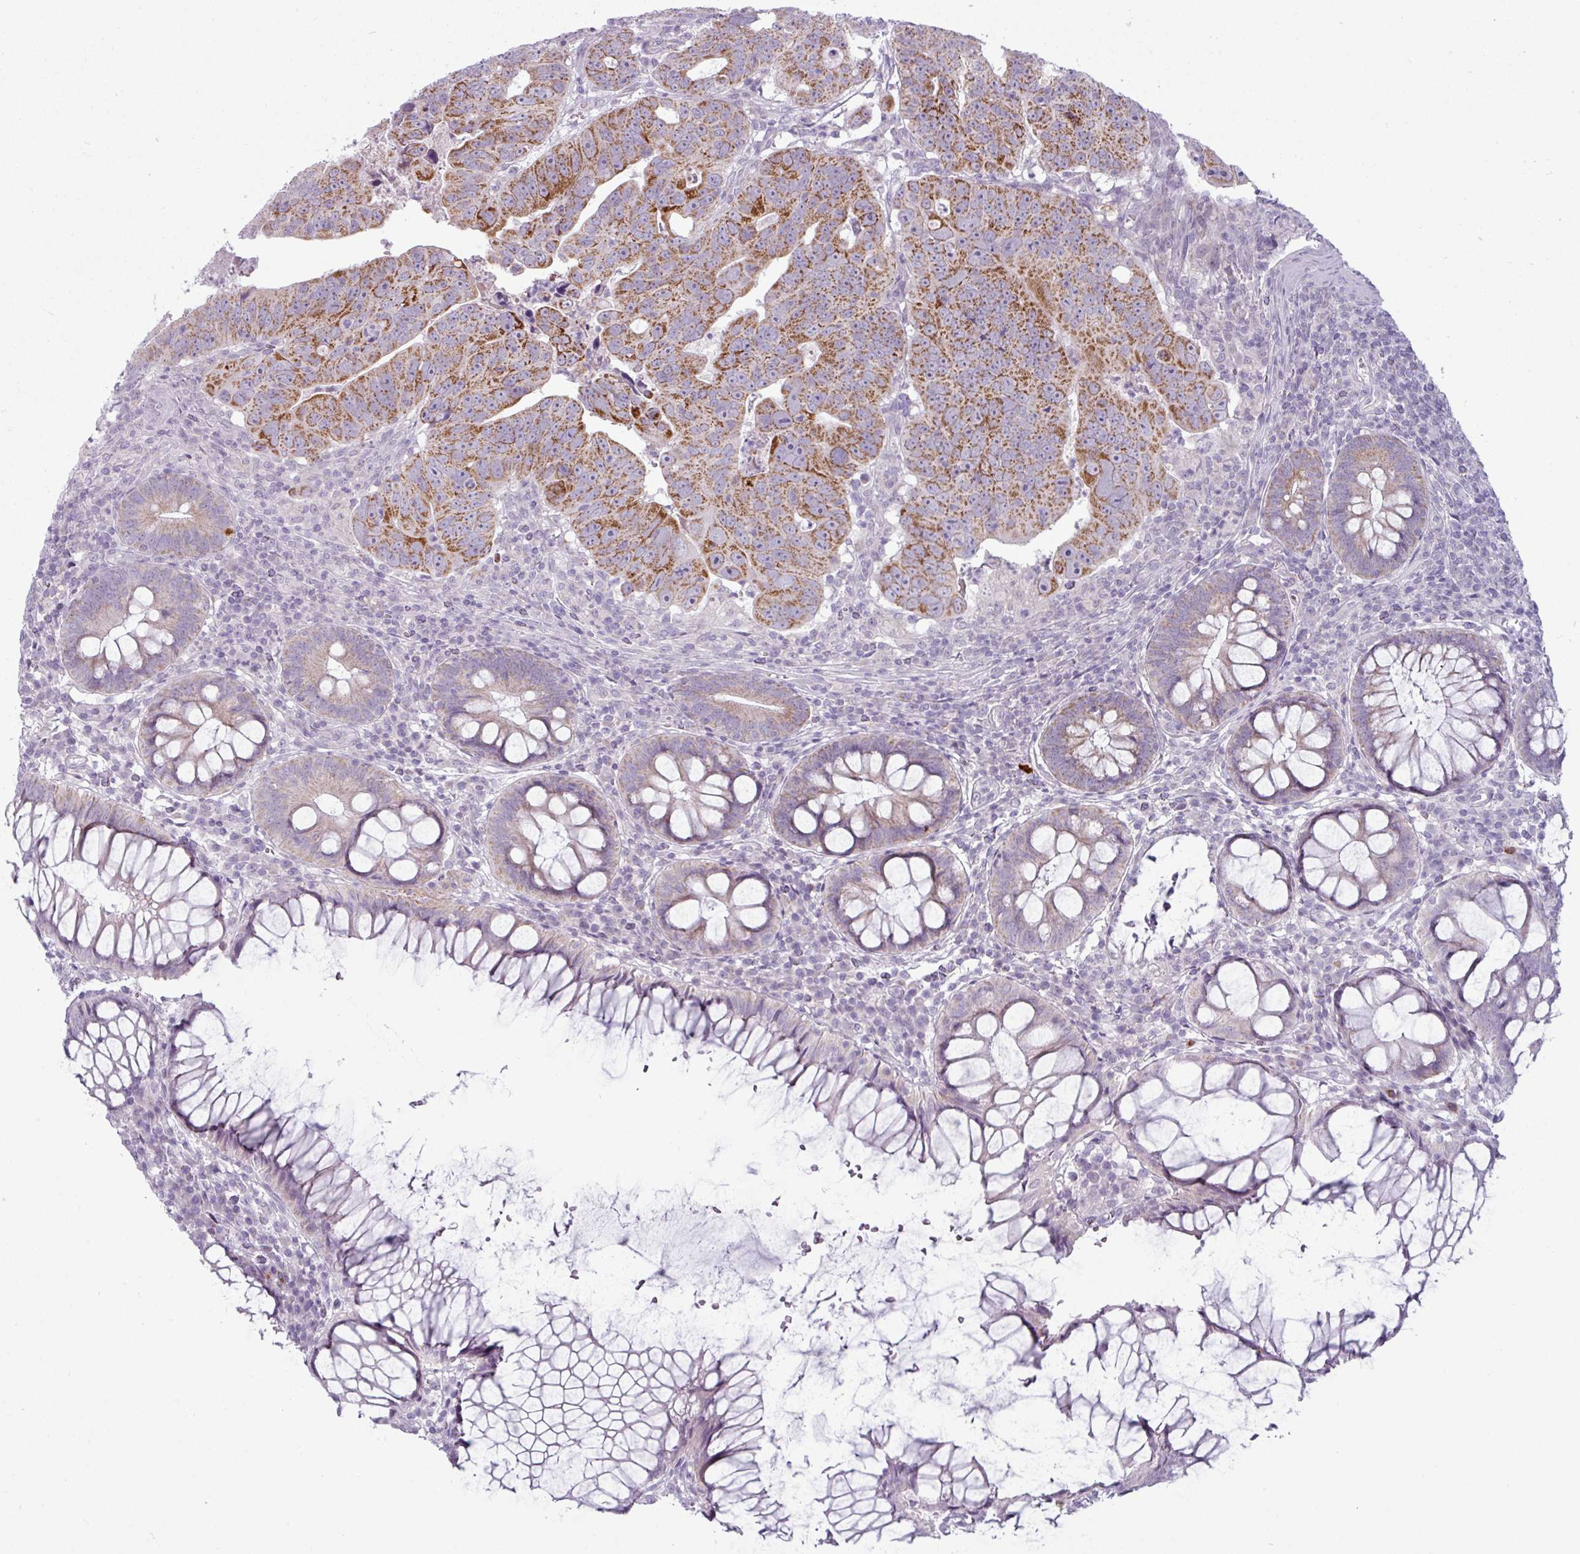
{"staining": {"intensity": "strong", "quantity": ">75%", "location": "cytoplasmic/membranous"}, "tissue": "colorectal cancer", "cell_type": "Tumor cells", "image_type": "cancer", "snomed": [{"axis": "morphology", "description": "Adenocarcinoma, NOS"}, {"axis": "topography", "description": "Rectum"}], "caption": "DAB (3,3'-diaminobenzidine) immunohistochemical staining of colorectal adenocarcinoma exhibits strong cytoplasmic/membranous protein staining in approximately >75% of tumor cells.", "gene": "ZNF615", "patient": {"sex": "male", "age": 69}}